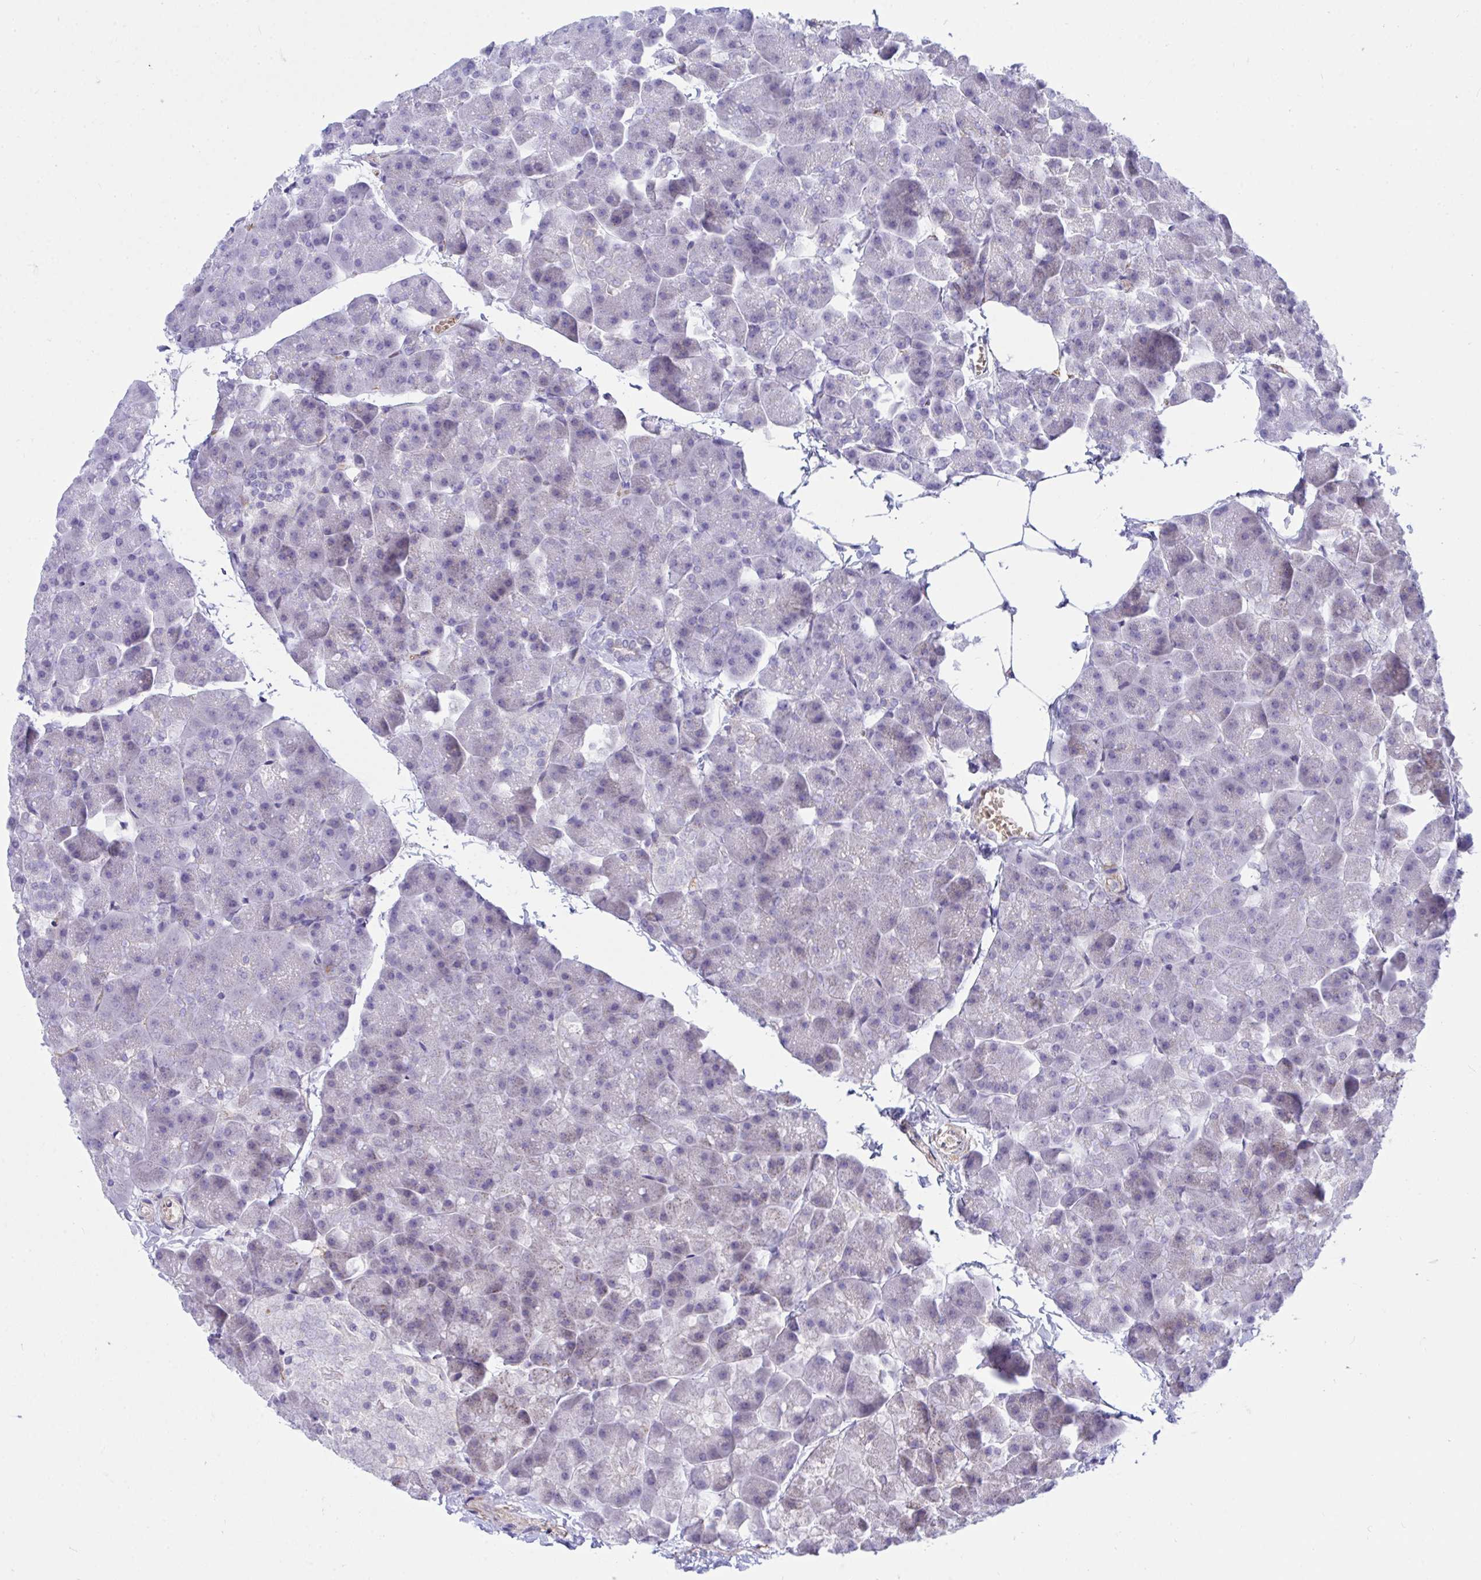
{"staining": {"intensity": "negative", "quantity": "none", "location": "none"}, "tissue": "pancreas", "cell_type": "Exocrine glandular cells", "image_type": "normal", "snomed": [{"axis": "morphology", "description": "Normal tissue, NOS"}, {"axis": "topography", "description": "Pancreas"}], "caption": "Exocrine glandular cells show no significant positivity in benign pancreas.", "gene": "CENPQ", "patient": {"sex": "male", "age": 35}}